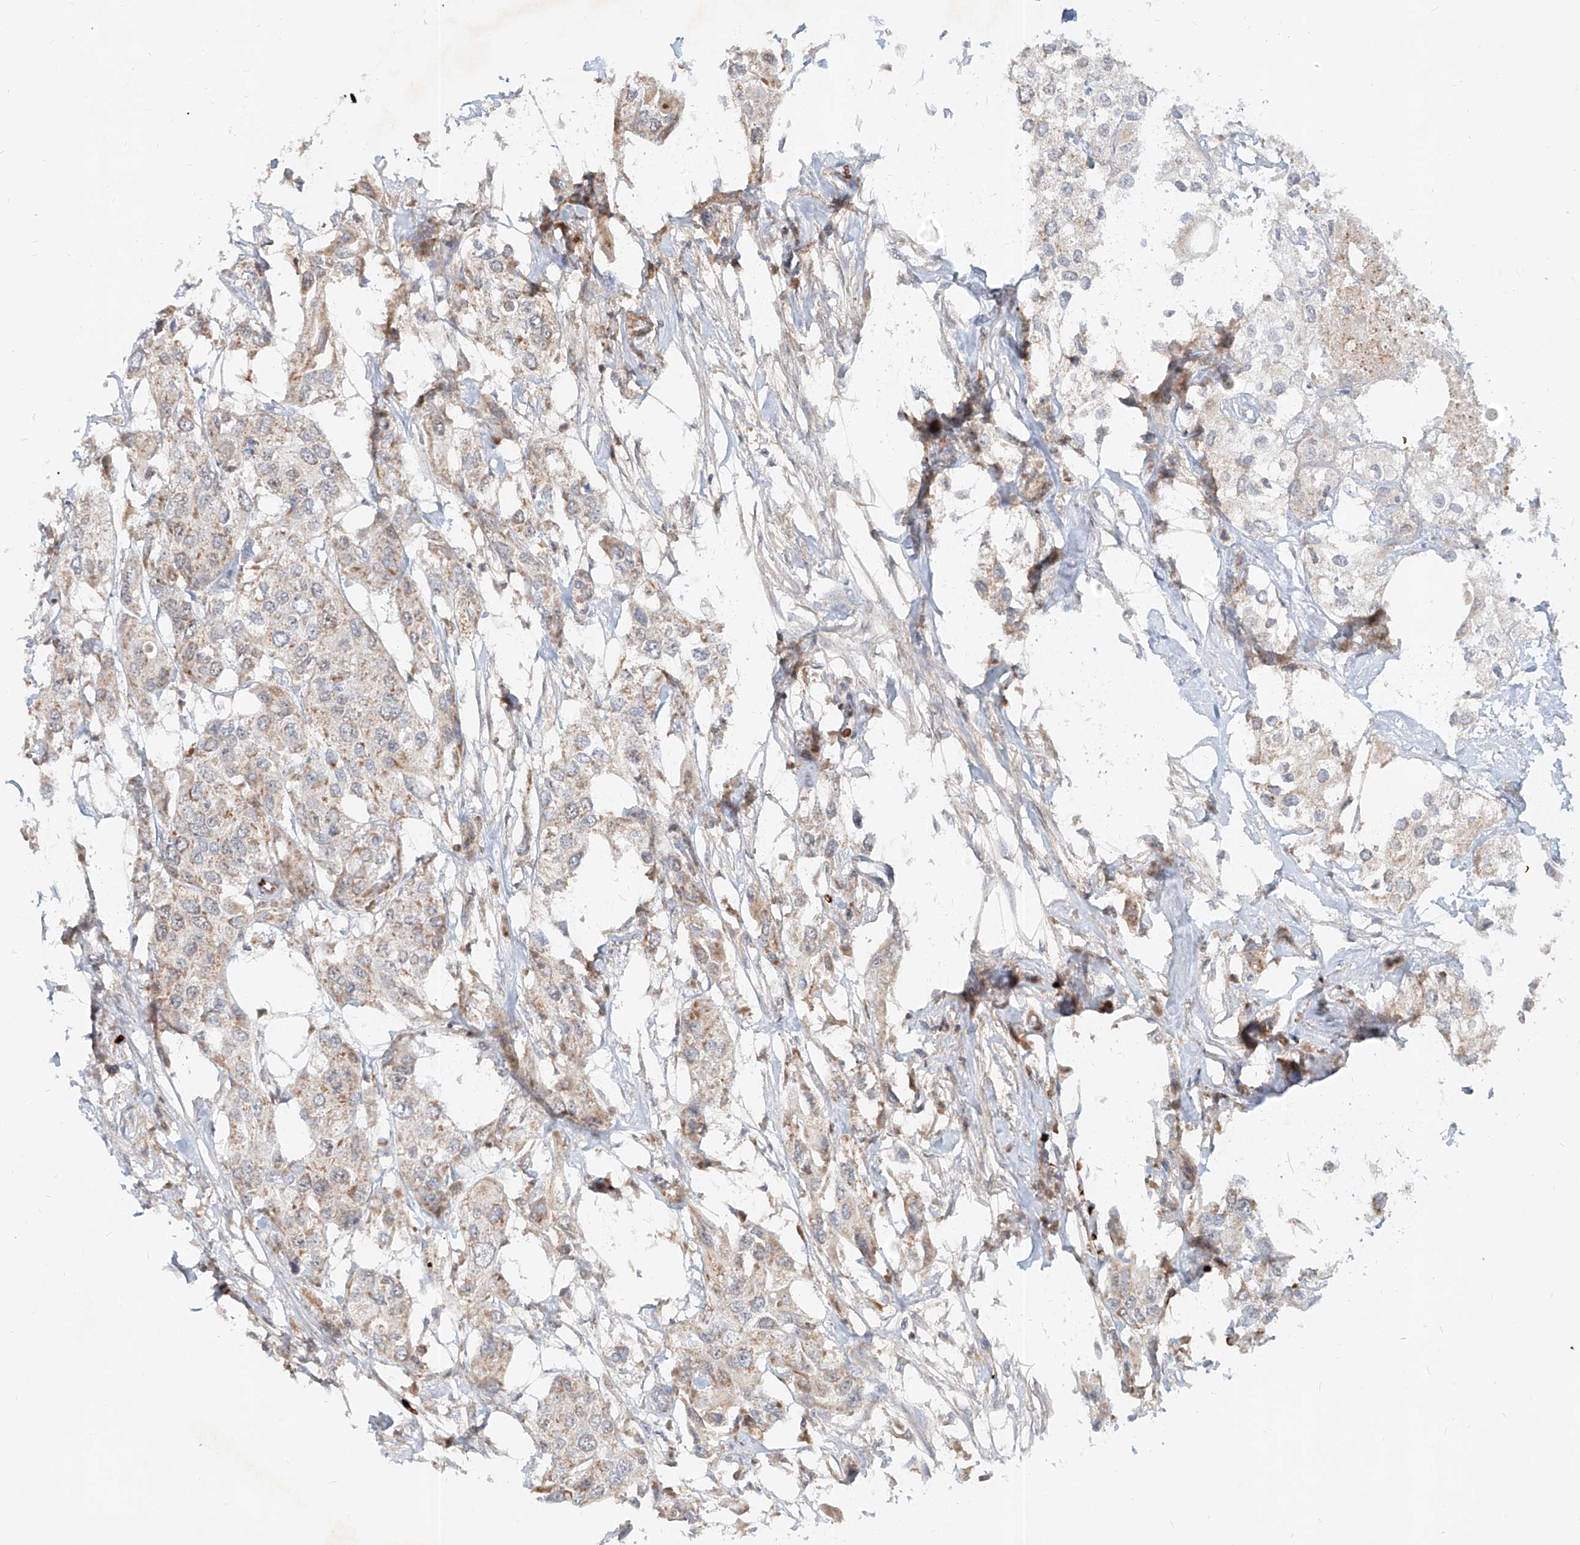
{"staining": {"intensity": "negative", "quantity": "none", "location": "none"}, "tissue": "urothelial cancer", "cell_type": "Tumor cells", "image_type": "cancer", "snomed": [{"axis": "morphology", "description": "Urothelial carcinoma, High grade"}, {"axis": "topography", "description": "Urinary bladder"}], "caption": "A high-resolution image shows IHC staining of urothelial cancer, which displays no significant staining in tumor cells.", "gene": "FGD2", "patient": {"sex": "male", "age": 64}}